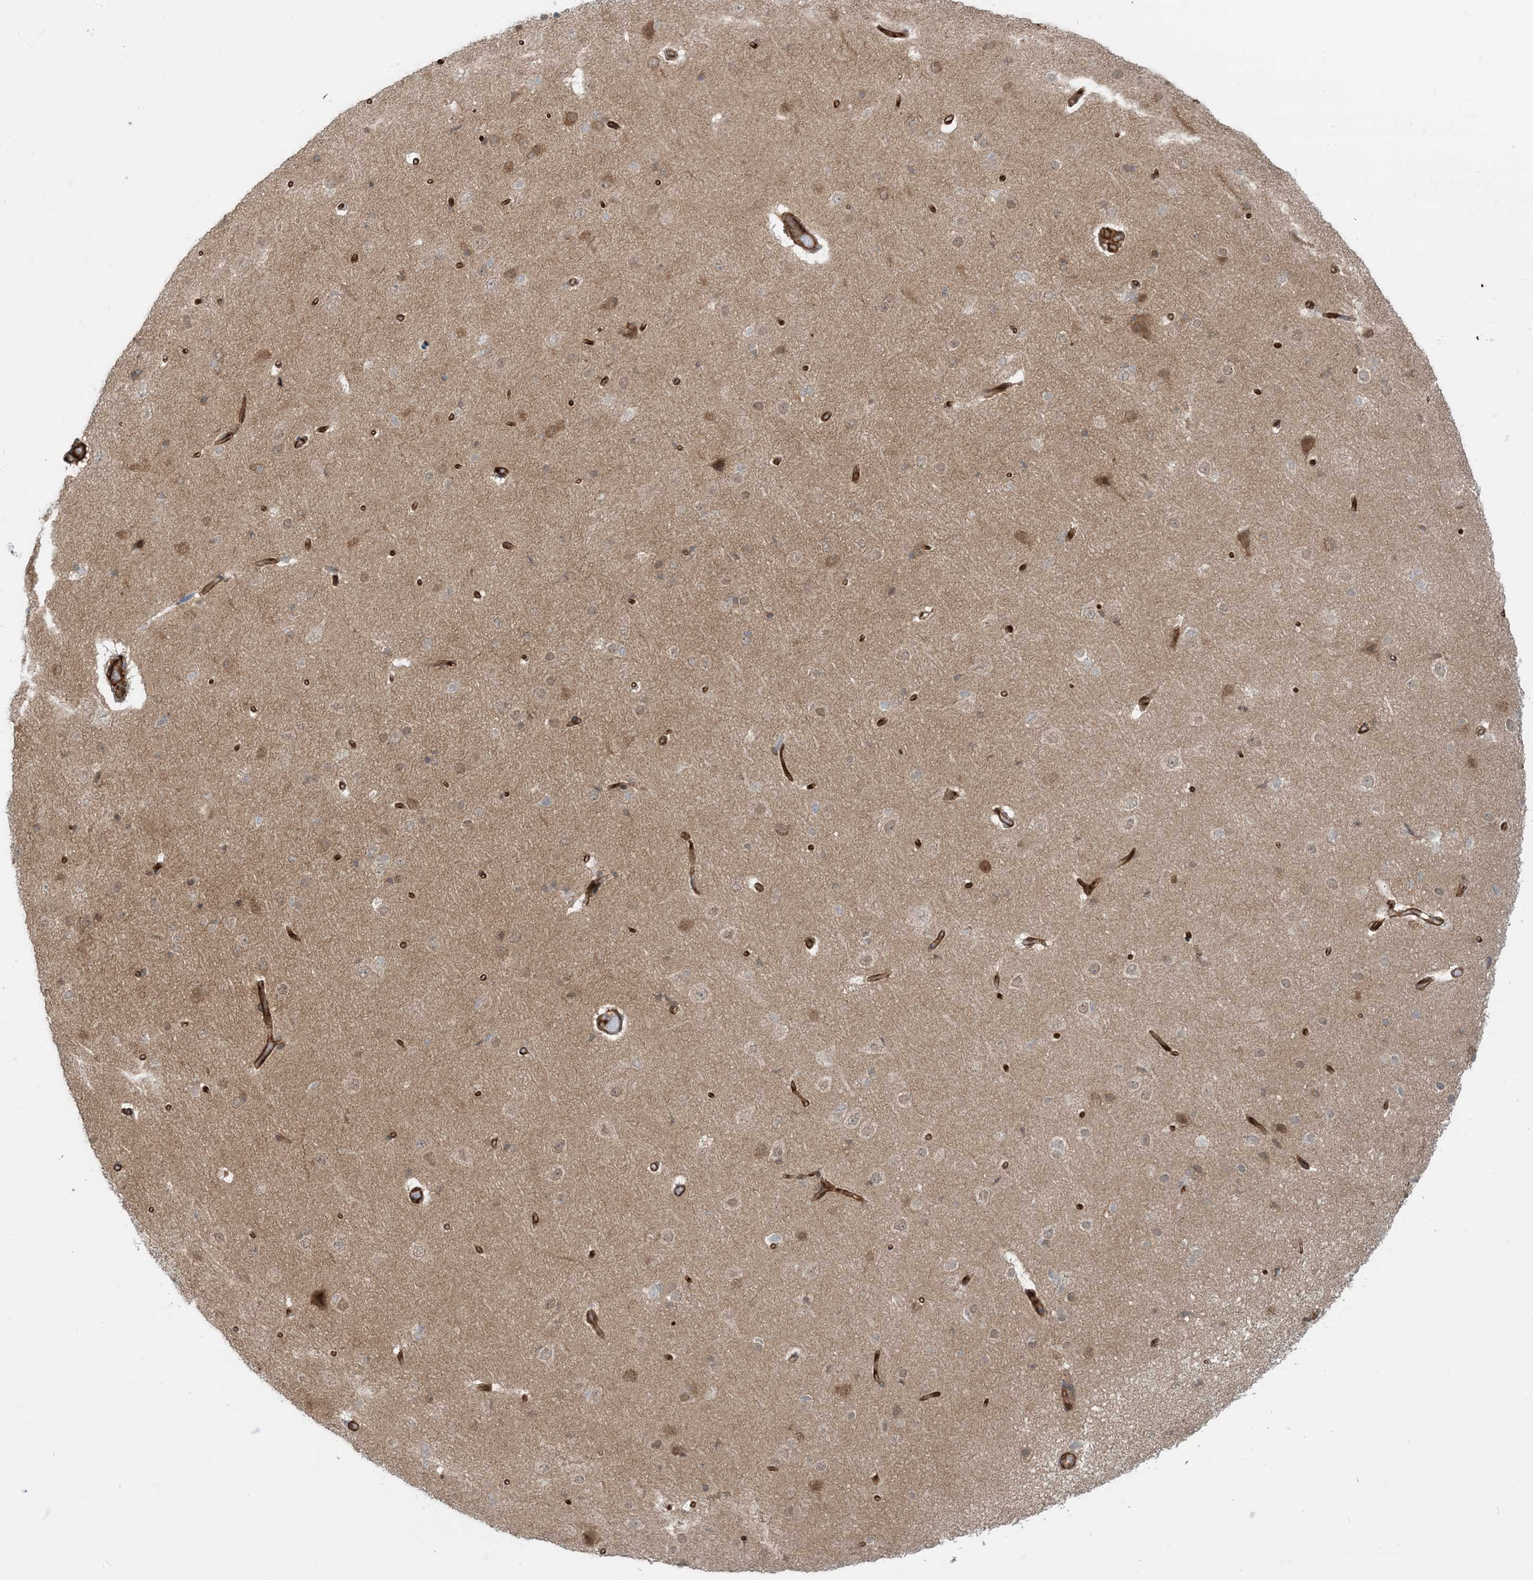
{"staining": {"intensity": "strong", "quantity": ">75%", "location": "cytoplasmic/membranous"}, "tissue": "cerebral cortex", "cell_type": "Endothelial cells", "image_type": "normal", "snomed": [{"axis": "morphology", "description": "Normal tissue, NOS"}, {"axis": "topography", "description": "Cerebral cortex"}], "caption": "Protein expression analysis of benign human cerebral cortex reveals strong cytoplasmic/membranous positivity in about >75% of endothelial cells.", "gene": "PPM1F", "patient": {"sex": "male", "age": 34}}